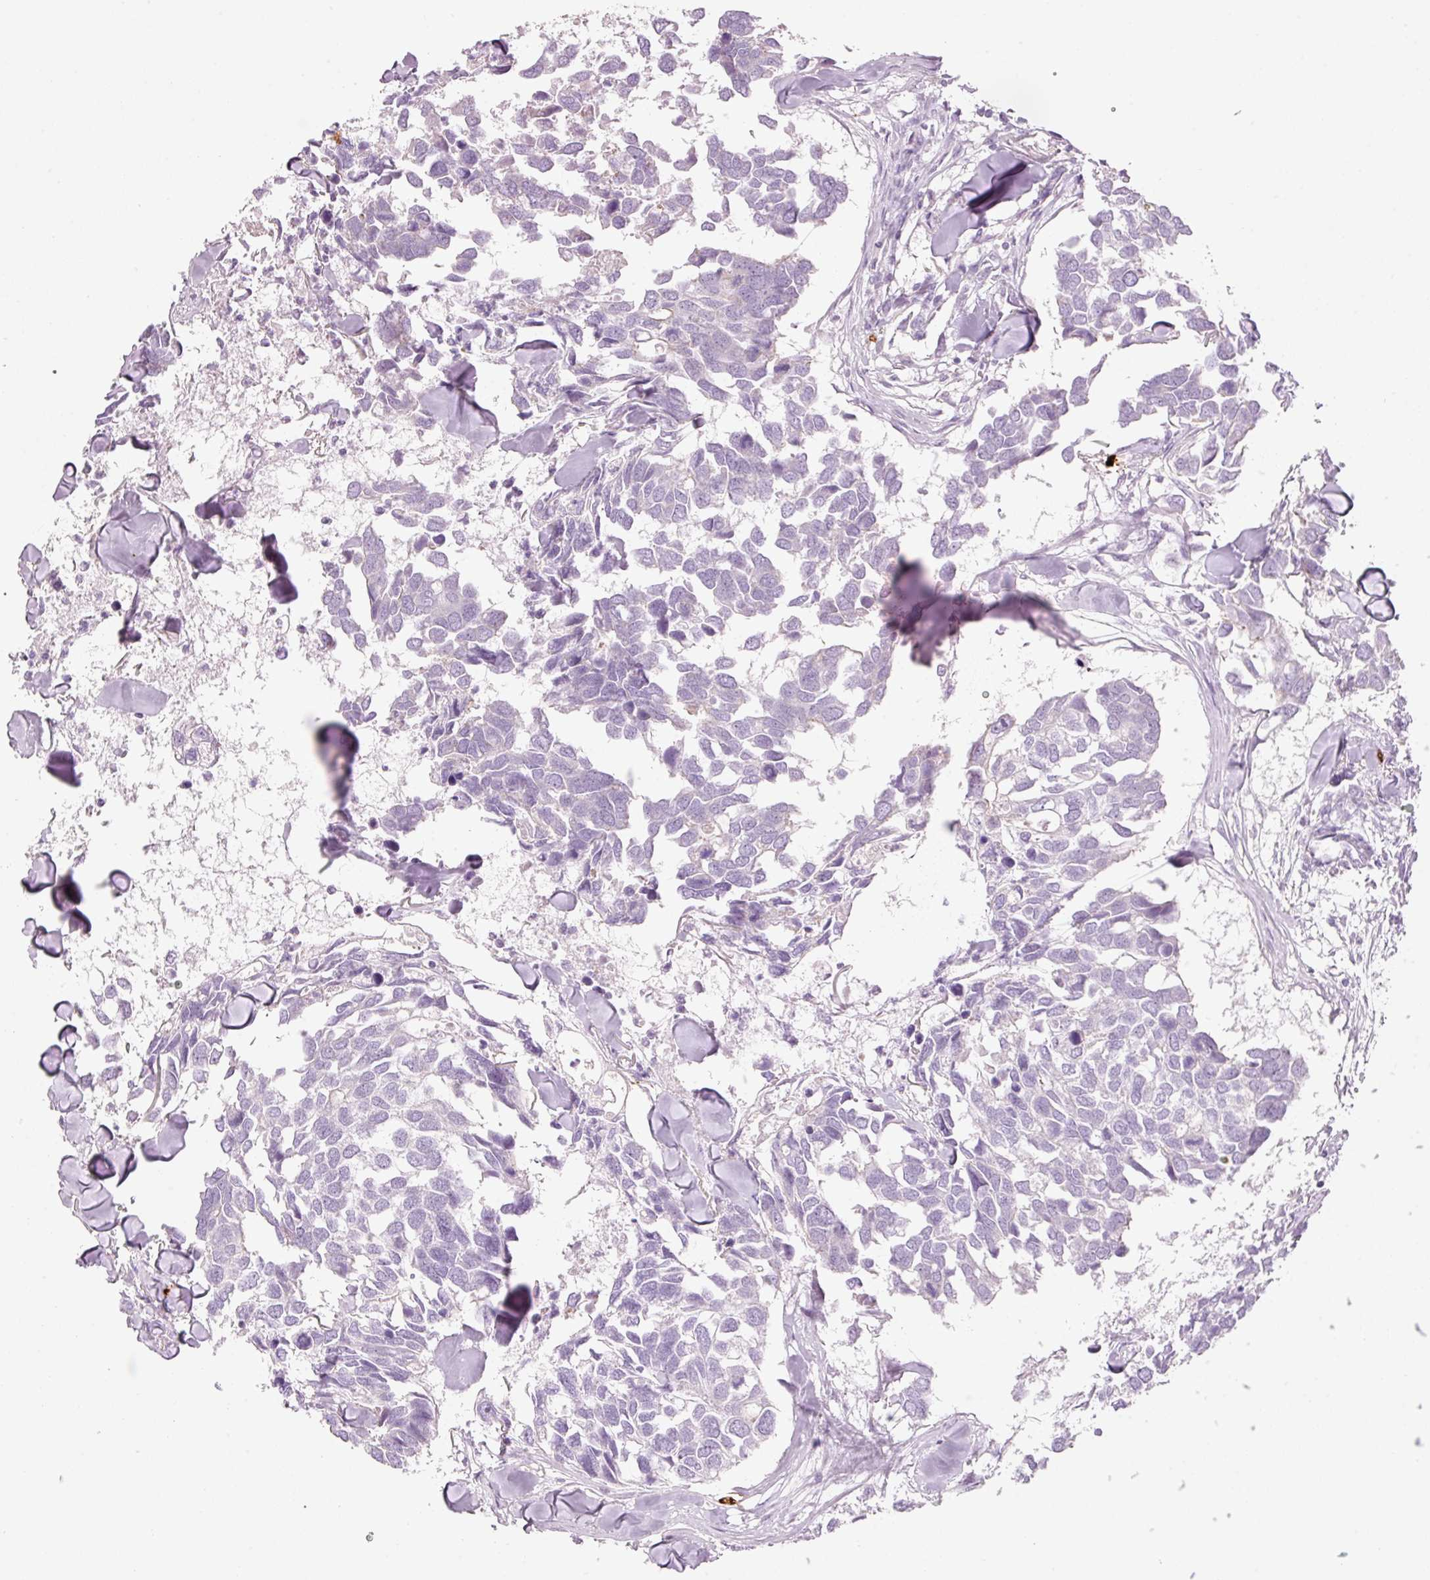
{"staining": {"intensity": "negative", "quantity": "none", "location": "none"}, "tissue": "breast cancer", "cell_type": "Tumor cells", "image_type": "cancer", "snomed": [{"axis": "morphology", "description": "Duct carcinoma"}, {"axis": "topography", "description": "Breast"}], "caption": "High magnification brightfield microscopy of breast infiltrating ductal carcinoma stained with DAB (brown) and counterstained with hematoxylin (blue): tumor cells show no significant staining.", "gene": "CMA1", "patient": {"sex": "female", "age": 83}}